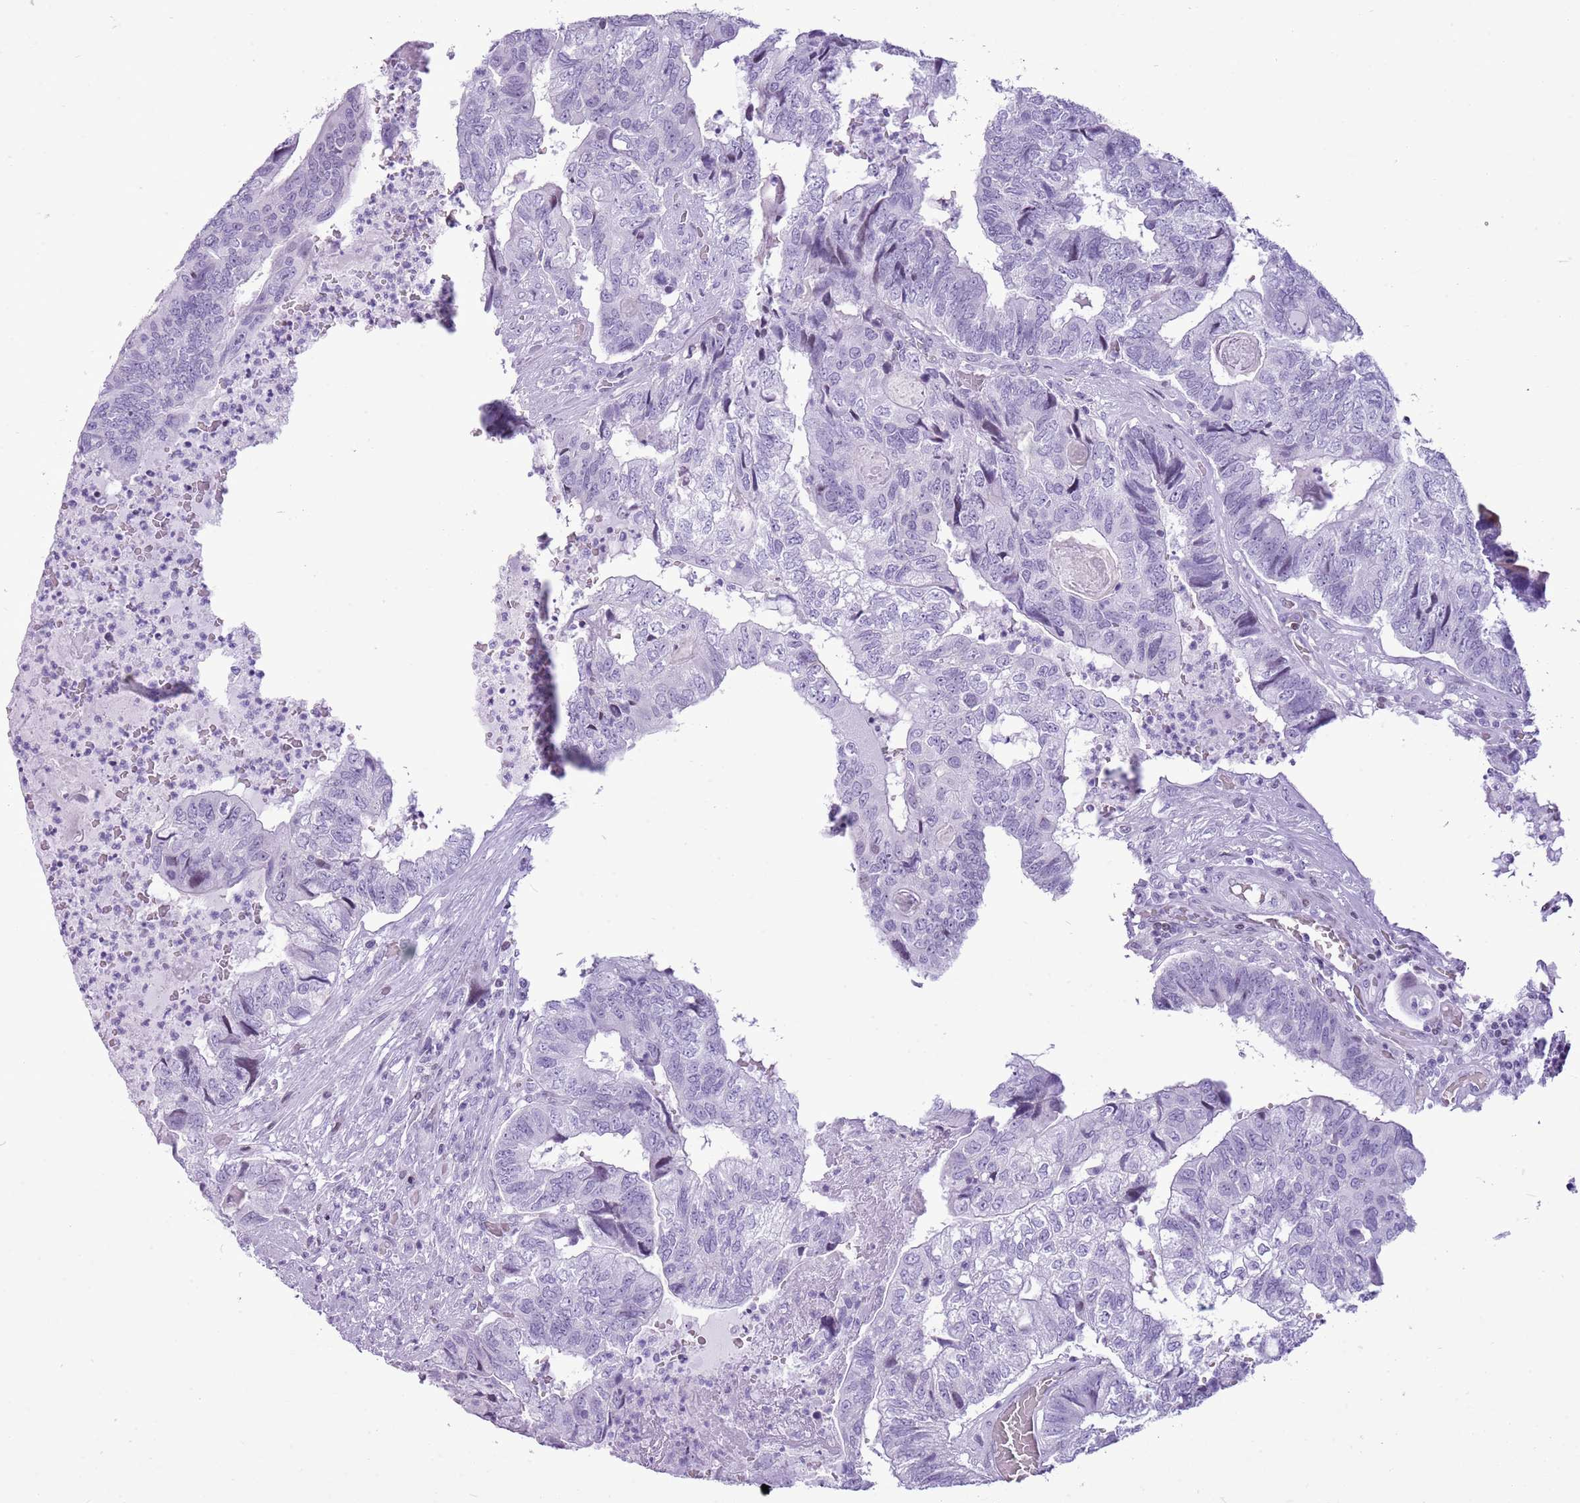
{"staining": {"intensity": "negative", "quantity": "none", "location": "none"}, "tissue": "colorectal cancer", "cell_type": "Tumor cells", "image_type": "cancer", "snomed": [{"axis": "morphology", "description": "Adenocarcinoma, NOS"}, {"axis": "topography", "description": "Colon"}], "caption": "DAB (3,3'-diaminobenzidine) immunohistochemical staining of human colorectal adenocarcinoma exhibits no significant staining in tumor cells. (DAB immunohistochemistry (IHC), high magnification).", "gene": "ASIP", "patient": {"sex": "female", "age": 67}}